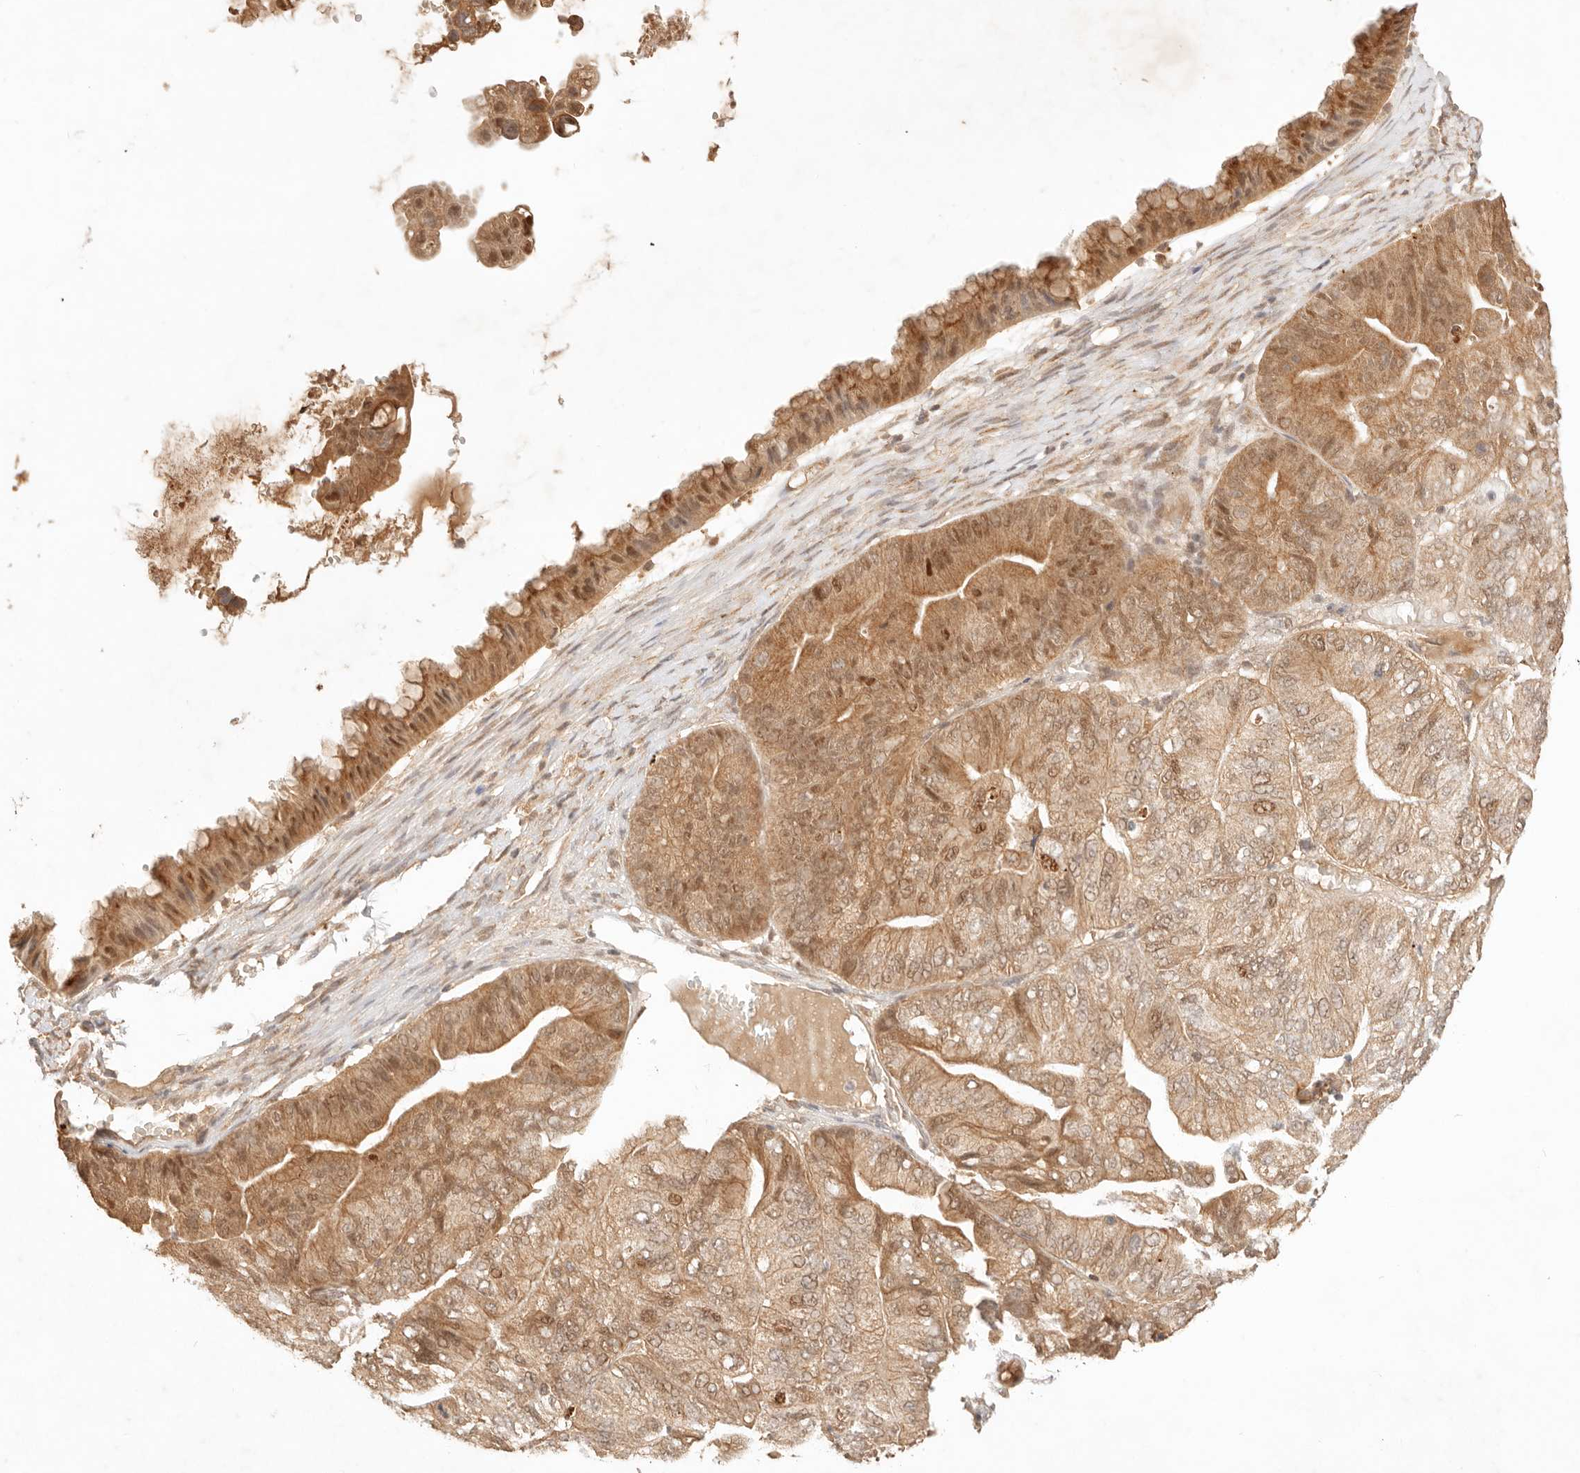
{"staining": {"intensity": "moderate", "quantity": ">75%", "location": "cytoplasmic/membranous,nuclear"}, "tissue": "ovarian cancer", "cell_type": "Tumor cells", "image_type": "cancer", "snomed": [{"axis": "morphology", "description": "Cystadenocarcinoma, mucinous, NOS"}, {"axis": "topography", "description": "Ovary"}], "caption": "DAB immunohistochemical staining of ovarian cancer reveals moderate cytoplasmic/membranous and nuclear protein staining in approximately >75% of tumor cells.", "gene": "TRIM11", "patient": {"sex": "female", "age": 61}}